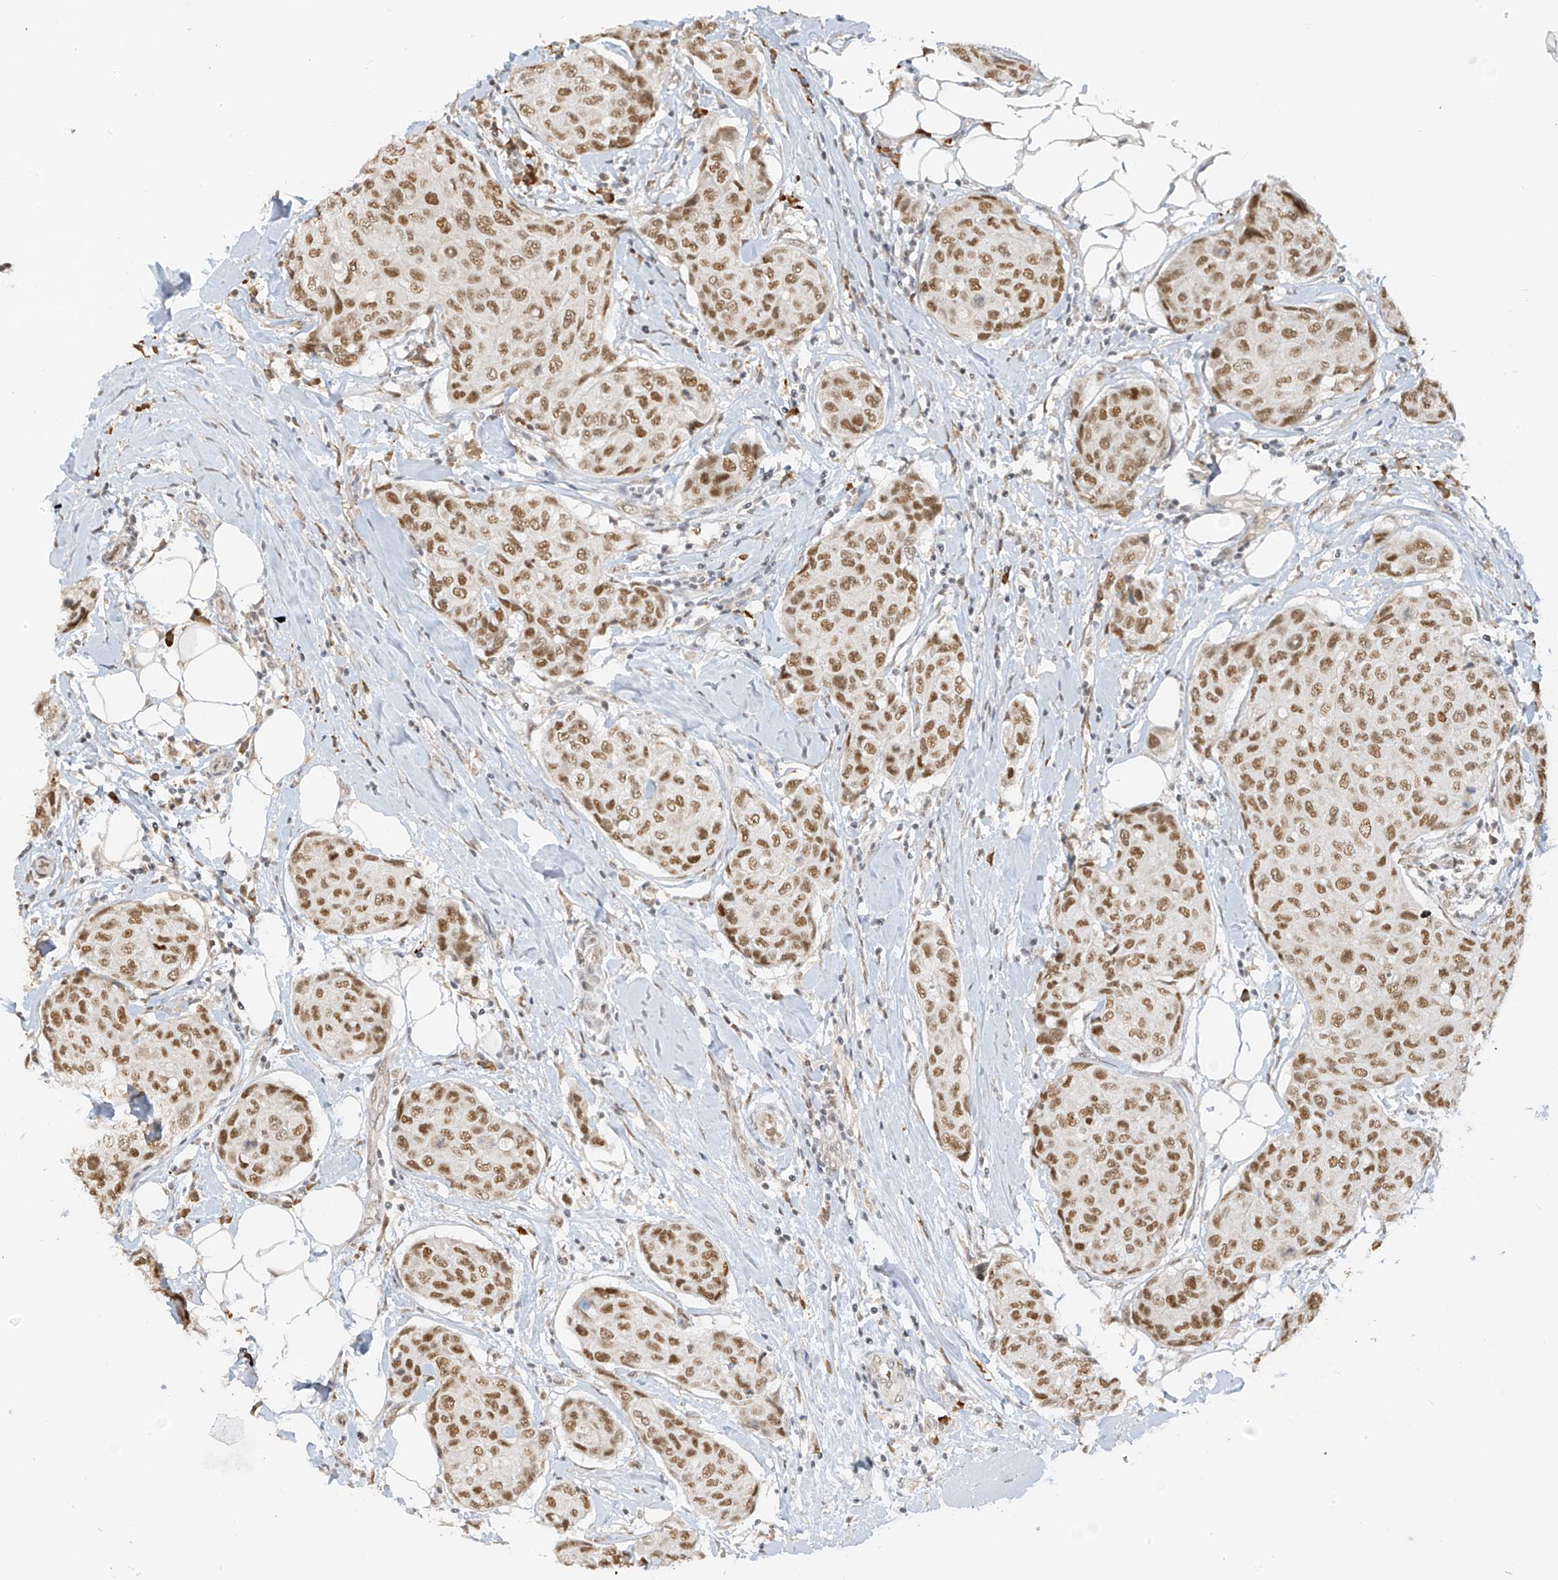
{"staining": {"intensity": "moderate", "quantity": ">75%", "location": "nuclear"}, "tissue": "breast cancer", "cell_type": "Tumor cells", "image_type": "cancer", "snomed": [{"axis": "morphology", "description": "Duct carcinoma"}, {"axis": "topography", "description": "Breast"}], "caption": "Immunohistochemistry (DAB) staining of human infiltrating ductal carcinoma (breast) displays moderate nuclear protein staining in approximately >75% of tumor cells. (DAB (3,3'-diaminobenzidine) IHC with brightfield microscopy, high magnification).", "gene": "ZMYM2", "patient": {"sex": "female", "age": 80}}